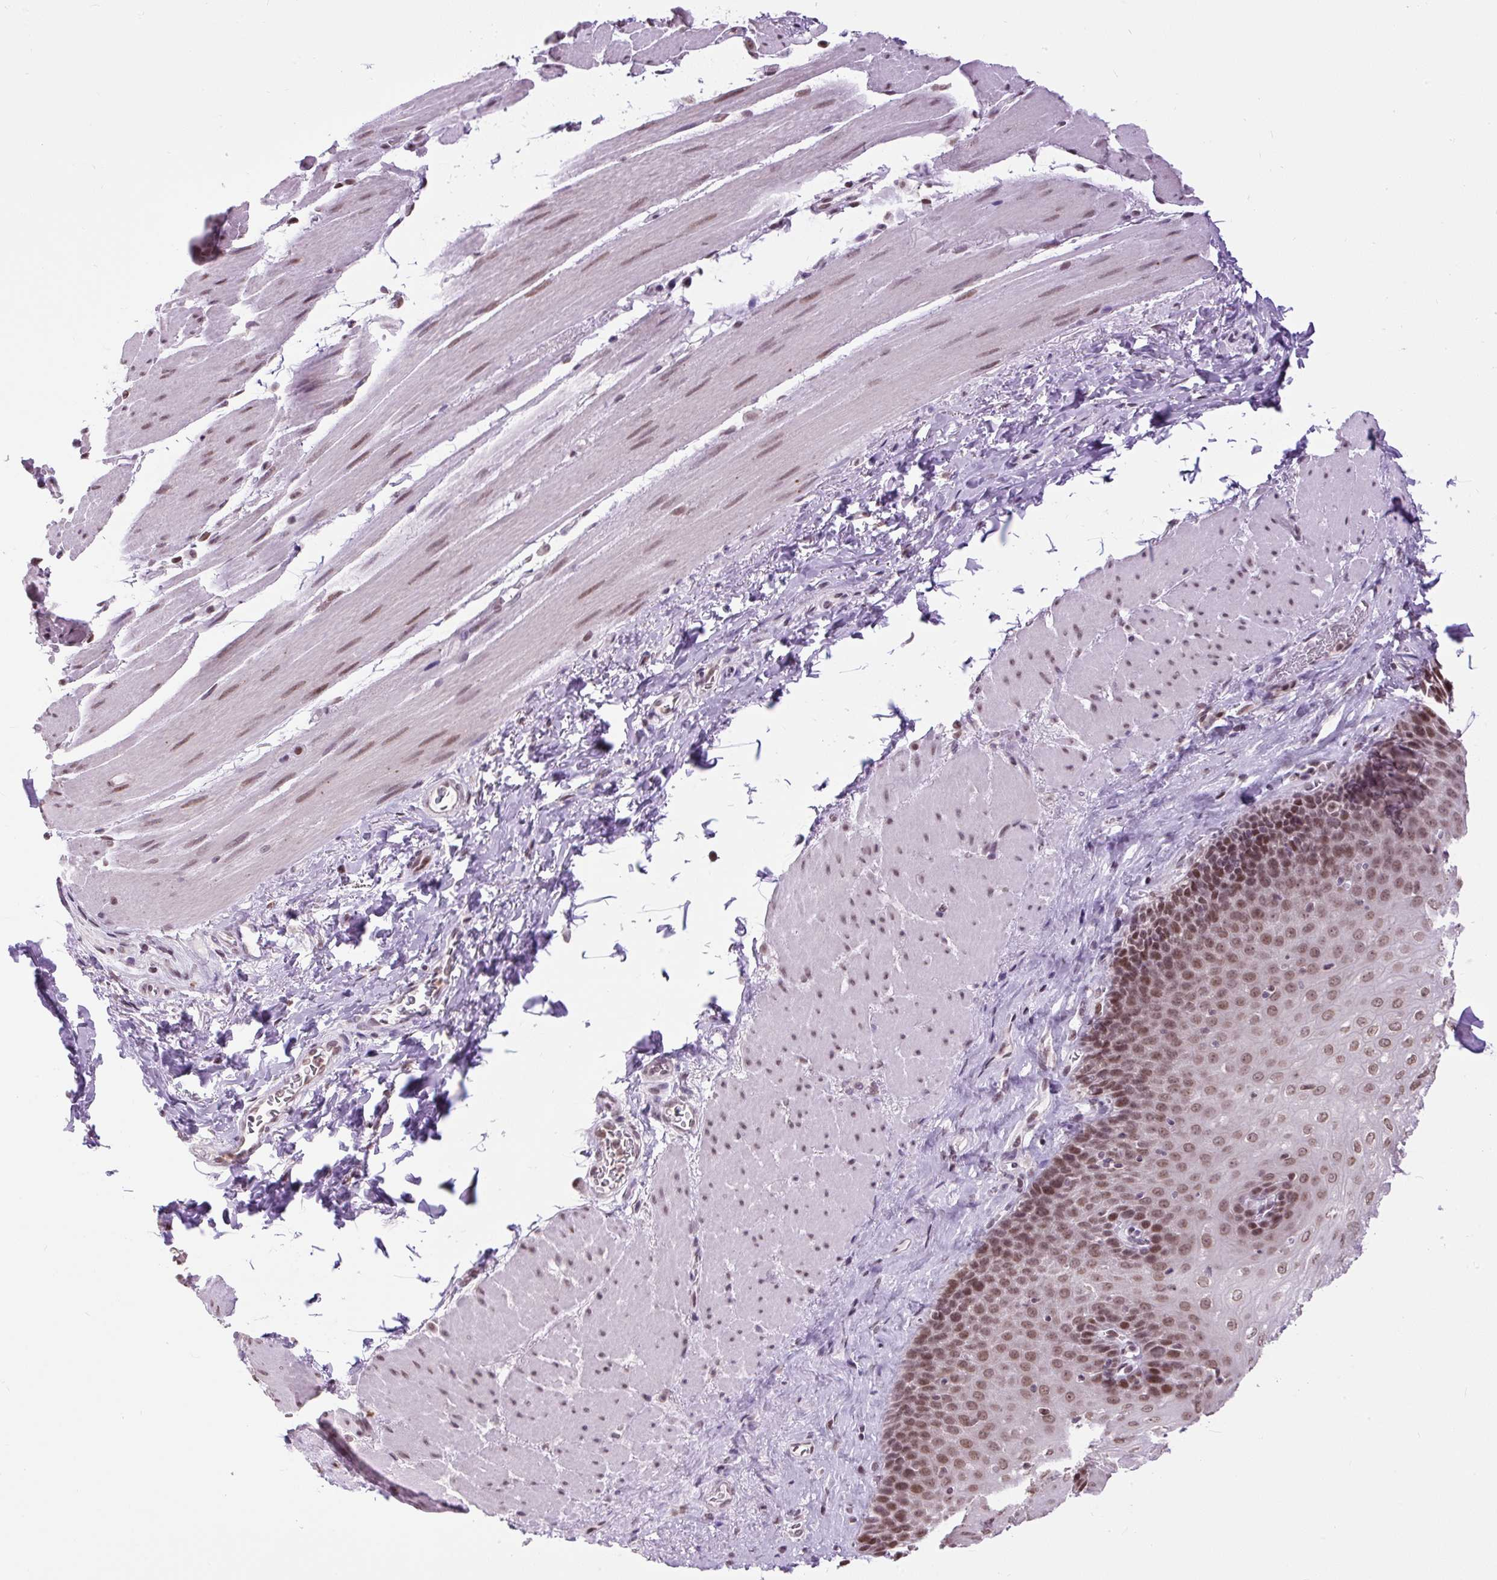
{"staining": {"intensity": "moderate", "quantity": ">75%", "location": "nuclear"}, "tissue": "esophagus", "cell_type": "Squamous epithelial cells", "image_type": "normal", "snomed": [{"axis": "morphology", "description": "Normal tissue, NOS"}, {"axis": "topography", "description": "Esophagus"}], "caption": "This micrograph displays normal esophagus stained with immunohistochemistry to label a protein in brown. The nuclear of squamous epithelial cells show moderate positivity for the protein. Nuclei are counter-stained blue.", "gene": "ZNF672", "patient": {"sex": "female", "age": 66}}